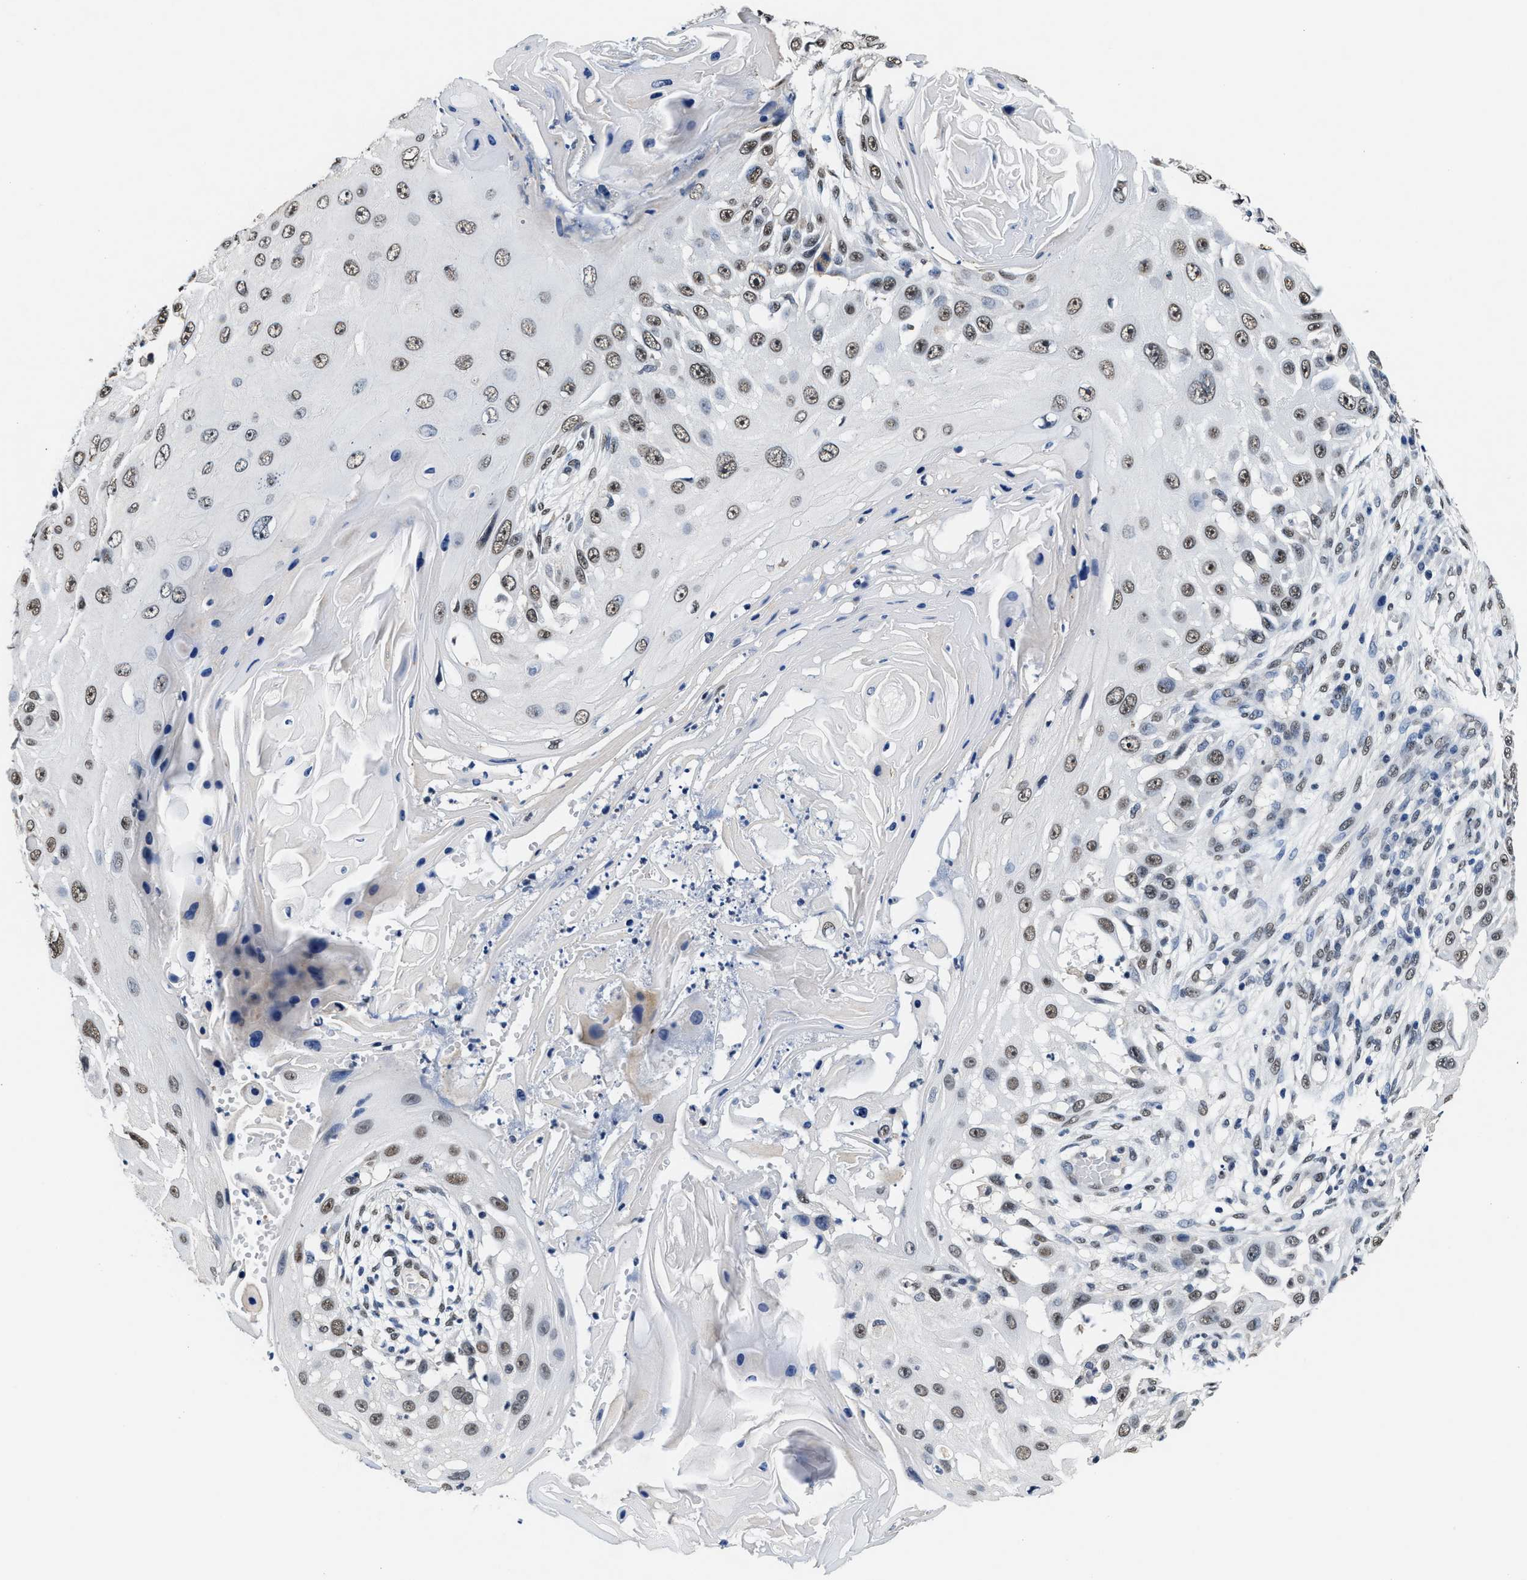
{"staining": {"intensity": "moderate", "quantity": ">75%", "location": "nuclear"}, "tissue": "skin cancer", "cell_type": "Tumor cells", "image_type": "cancer", "snomed": [{"axis": "morphology", "description": "Squamous cell carcinoma, NOS"}, {"axis": "topography", "description": "Skin"}], "caption": "Immunohistochemistry (IHC) staining of skin squamous cell carcinoma, which shows medium levels of moderate nuclear expression in about >75% of tumor cells indicating moderate nuclear protein positivity. The staining was performed using DAB (3,3'-diaminobenzidine) (brown) for protein detection and nuclei were counterstained in hematoxylin (blue).", "gene": "SUPT16H", "patient": {"sex": "female", "age": 44}}